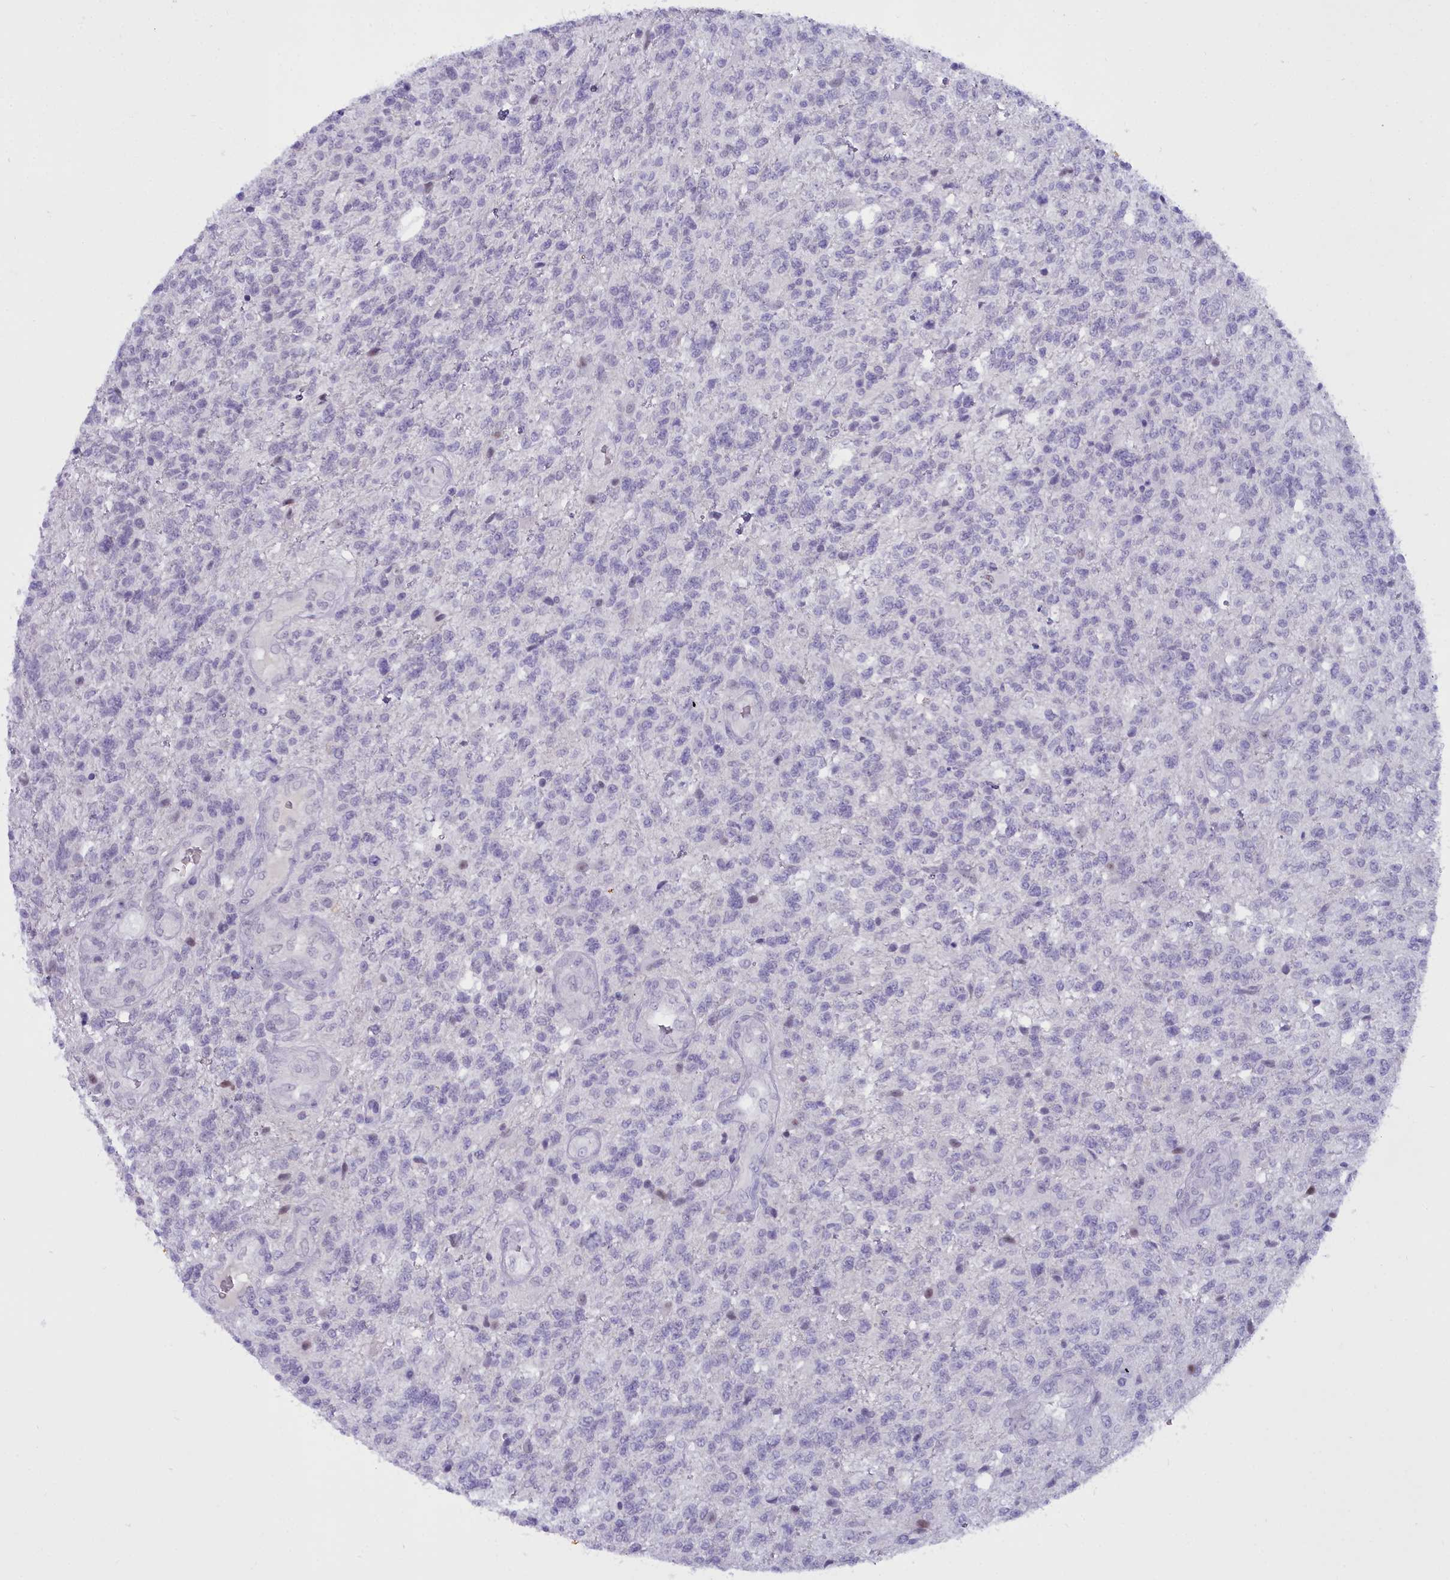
{"staining": {"intensity": "negative", "quantity": "none", "location": "none"}, "tissue": "glioma", "cell_type": "Tumor cells", "image_type": "cancer", "snomed": [{"axis": "morphology", "description": "Glioma, malignant, High grade"}, {"axis": "topography", "description": "Brain"}], "caption": "The photomicrograph exhibits no significant expression in tumor cells of malignant glioma (high-grade). (Stains: DAB IHC with hematoxylin counter stain, Microscopy: brightfield microscopy at high magnification).", "gene": "OSTN", "patient": {"sex": "male", "age": 56}}